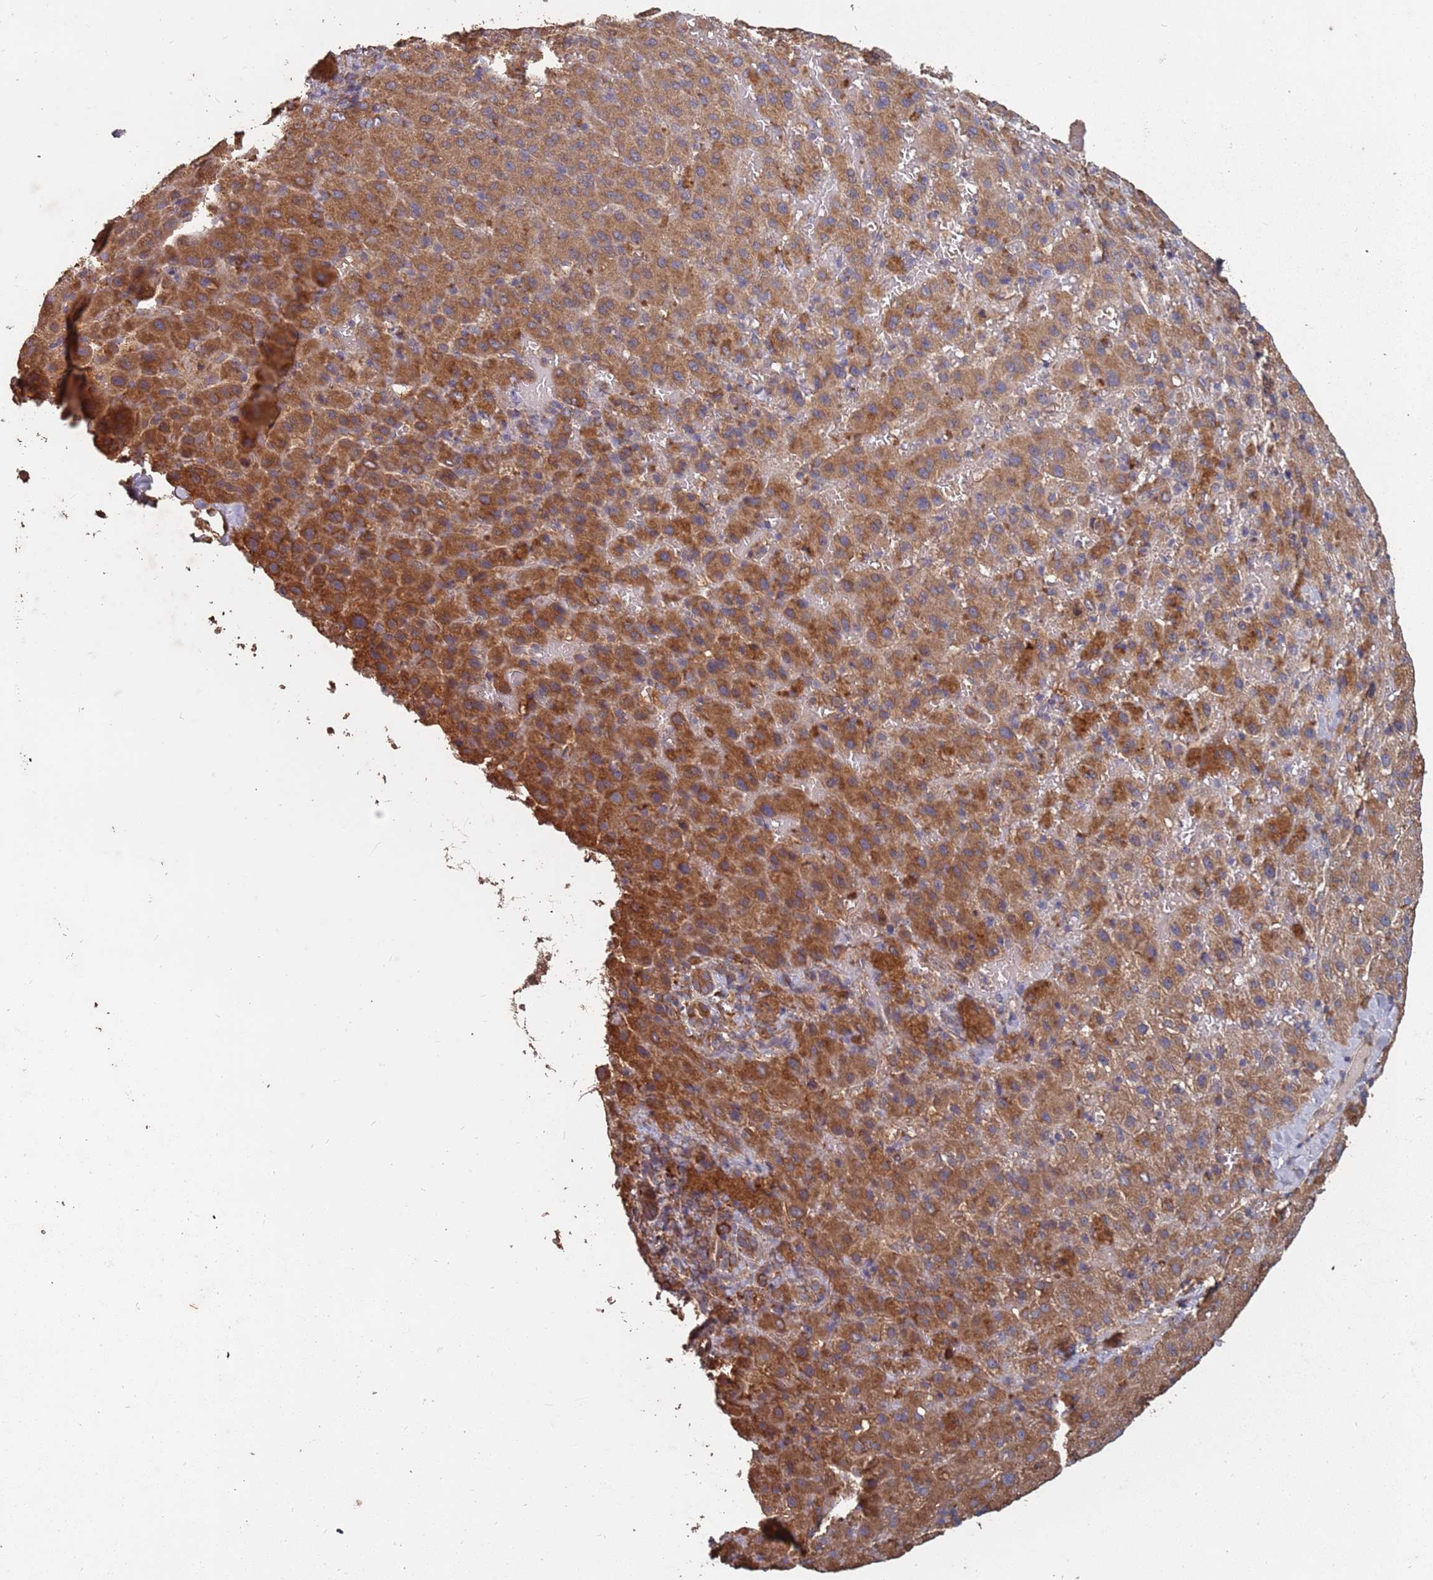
{"staining": {"intensity": "strong", "quantity": ">75%", "location": "cytoplasmic/membranous"}, "tissue": "liver cancer", "cell_type": "Tumor cells", "image_type": "cancer", "snomed": [{"axis": "morphology", "description": "Carcinoma, Hepatocellular, NOS"}, {"axis": "topography", "description": "Liver"}], "caption": "This photomicrograph demonstrates IHC staining of human hepatocellular carcinoma (liver), with high strong cytoplasmic/membranous staining in approximately >75% of tumor cells.", "gene": "ATG5", "patient": {"sex": "female", "age": 58}}